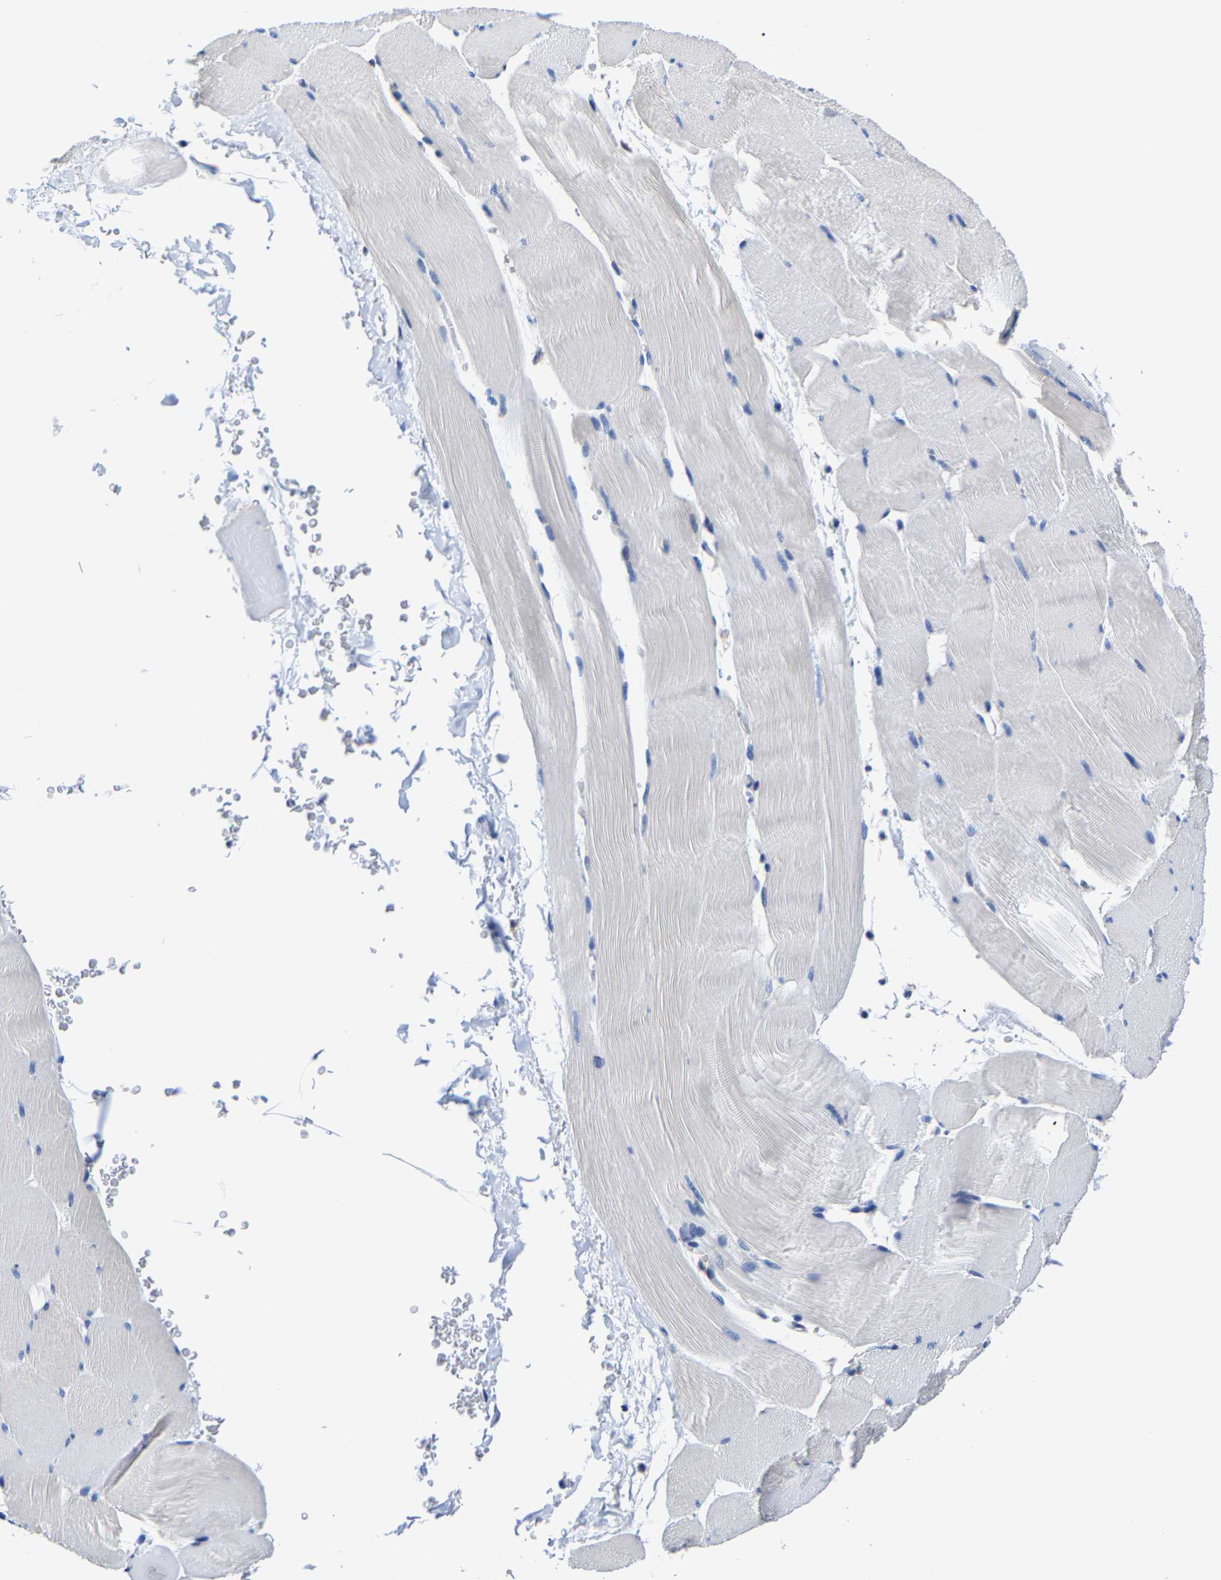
{"staining": {"intensity": "negative", "quantity": "none", "location": "none"}, "tissue": "skeletal muscle", "cell_type": "Myocytes", "image_type": "normal", "snomed": [{"axis": "morphology", "description": "Normal tissue, NOS"}, {"axis": "topography", "description": "Skeletal muscle"}], "caption": "This is an IHC image of benign skeletal muscle. There is no staining in myocytes.", "gene": "SRPK2", "patient": {"sex": "male", "age": 62}}